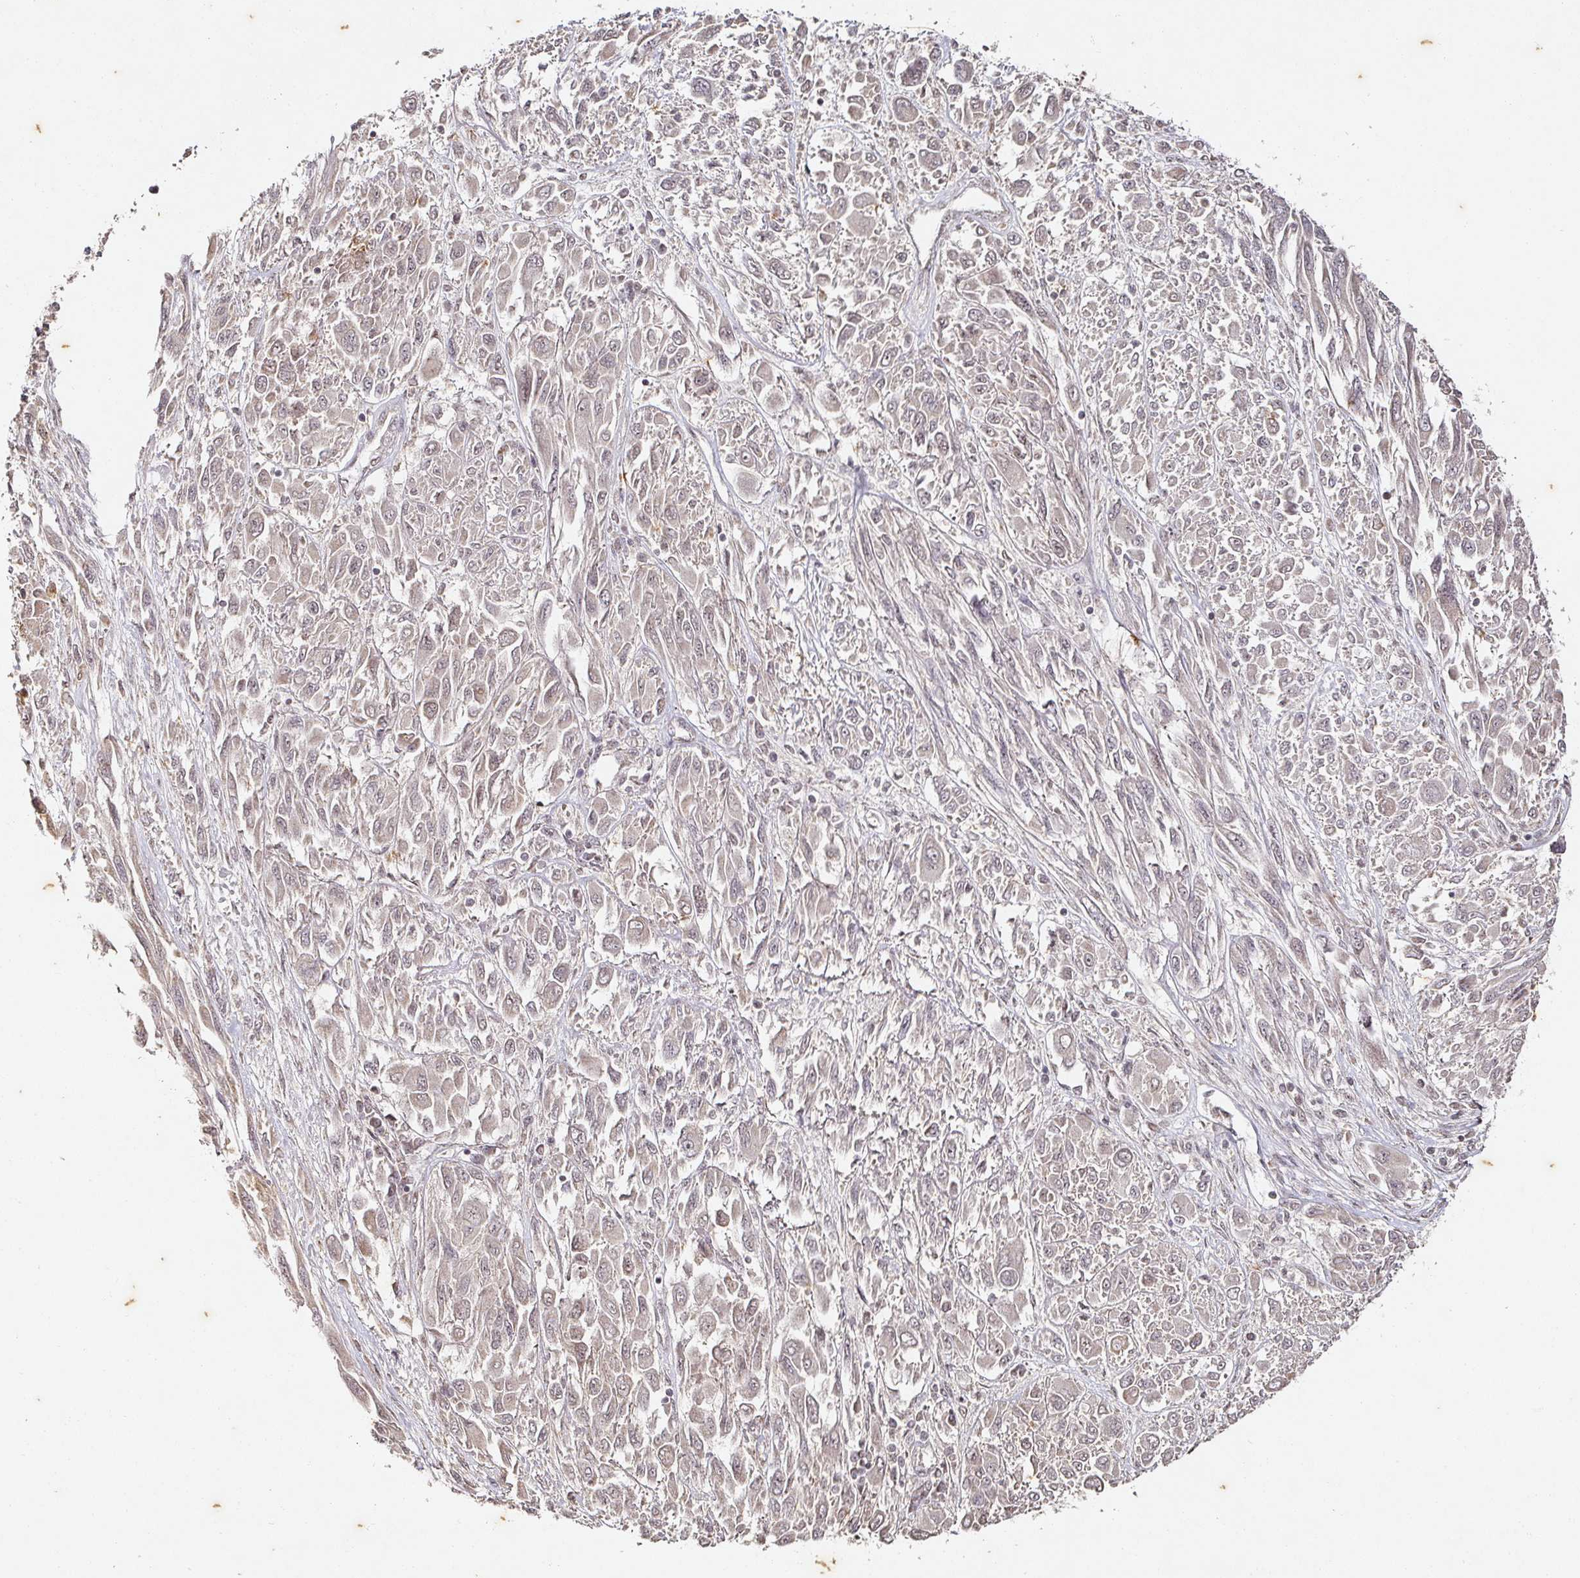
{"staining": {"intensity": "negative", "quantity": "none", "location": "none"}, "tissue": "melanoma", "cell_type": "Tumor cells", "image_type": "cancer", "snomed": [{"axis": "morphology", "description": "Malignant melanoma, NOS"}, {"axis": "topography", "description": "Skin"}], "caption": "Immunohistochemistry (IHC) of human malignant melanoma demonstrates no staining in tumor cells.", "gene": "CAPN5", "patient": {"sex": "female", "age": 91}}